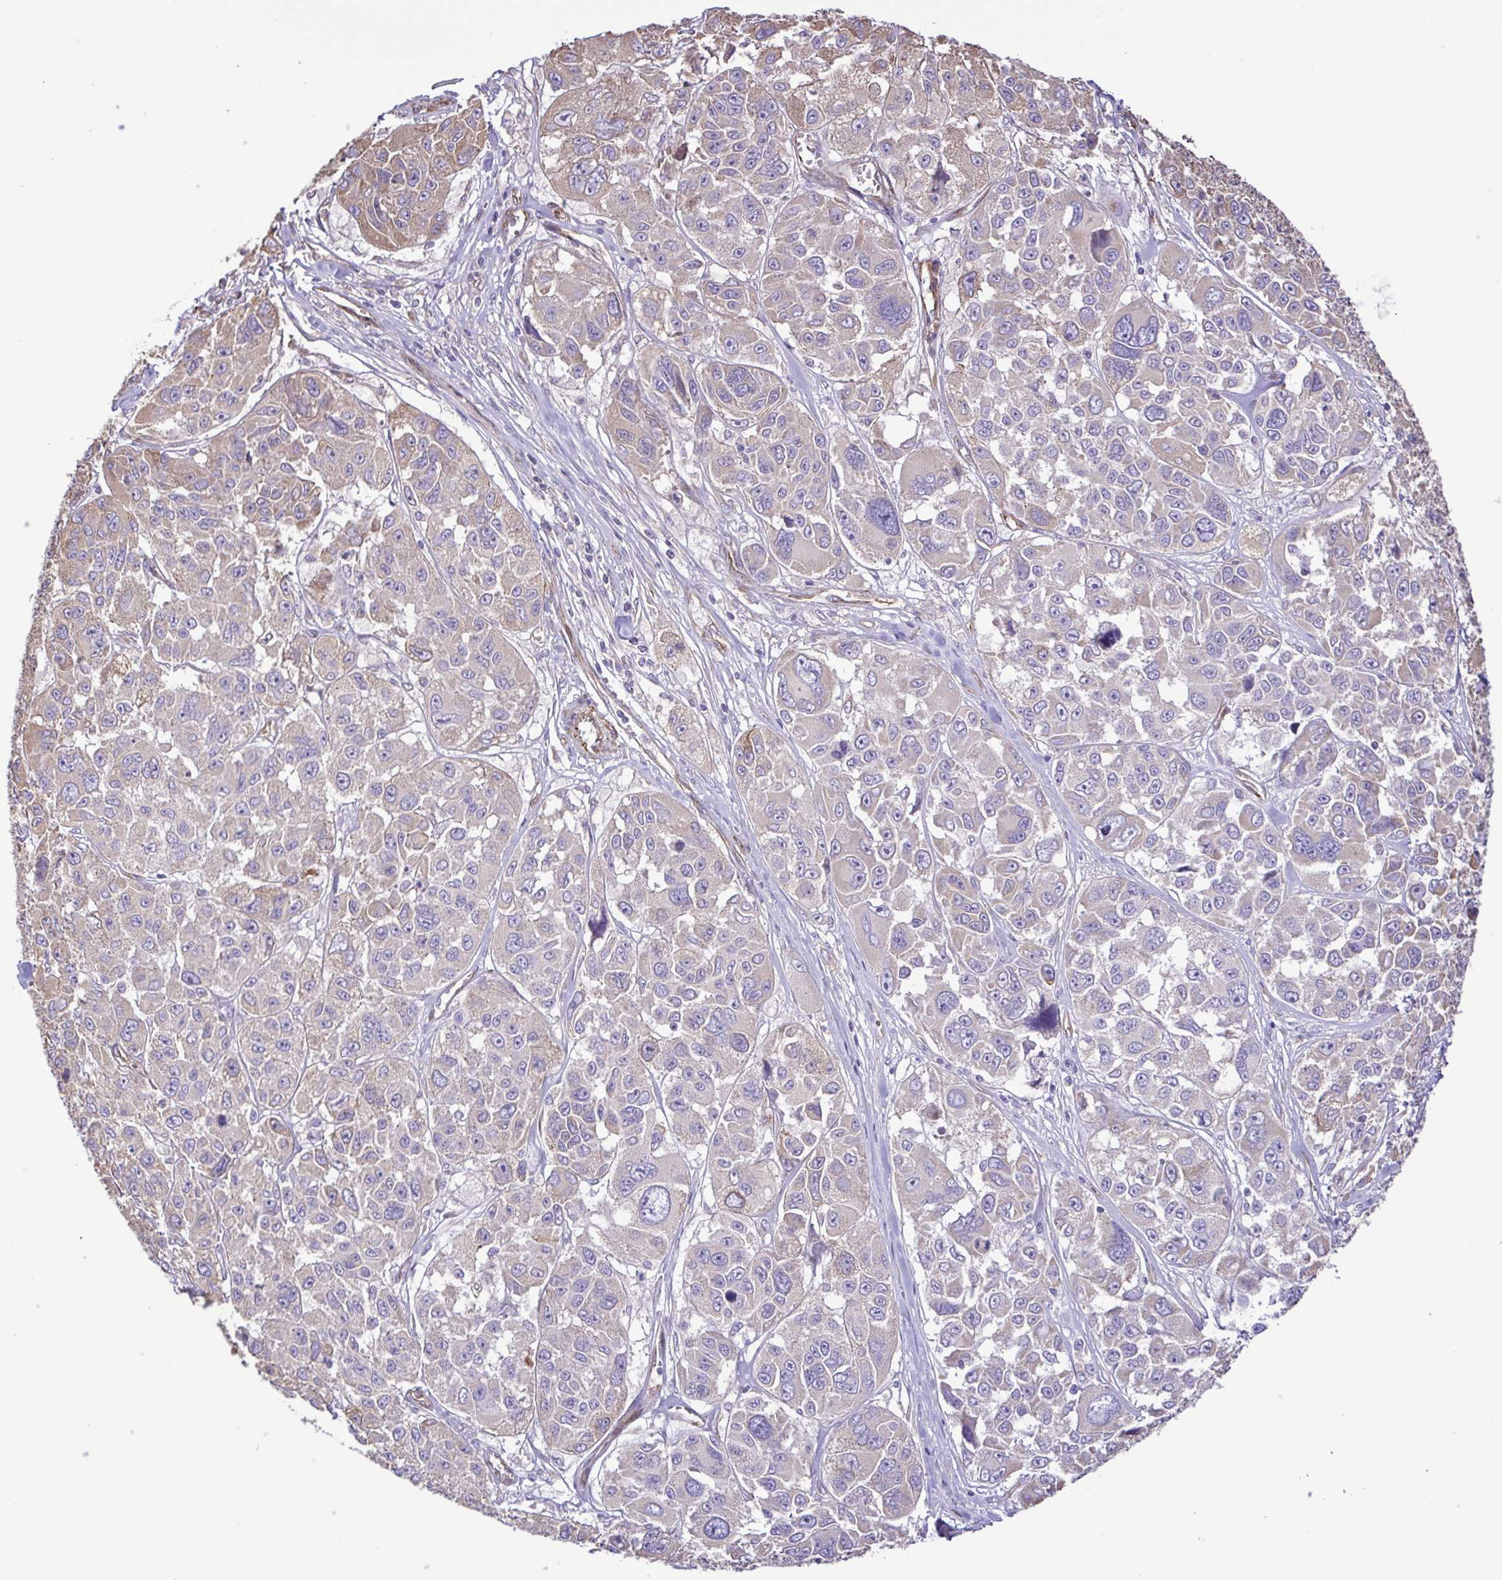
{"staining": {"intensity": "weak", "quantity": "25%-75%", "location": "cytoplasmic/membranous"}, "tissue": "melanoma", "cell_type": "Tumor cells", "image_type": "cancer", "snomed": [{"axis": "morphology", "description": "Malignant melanoma, NOS"}, {"axis": "topography", "description": "Skin"}], "caption": "Melanoma tissue shows weak cytoplasmic/membranous expression in approximately 25%-75% of tumor cells (Brightfield microscopy of DAB IHC at high magnification).", "gene": "FLT1", "patient": {"sex": "female", "age": 66}}